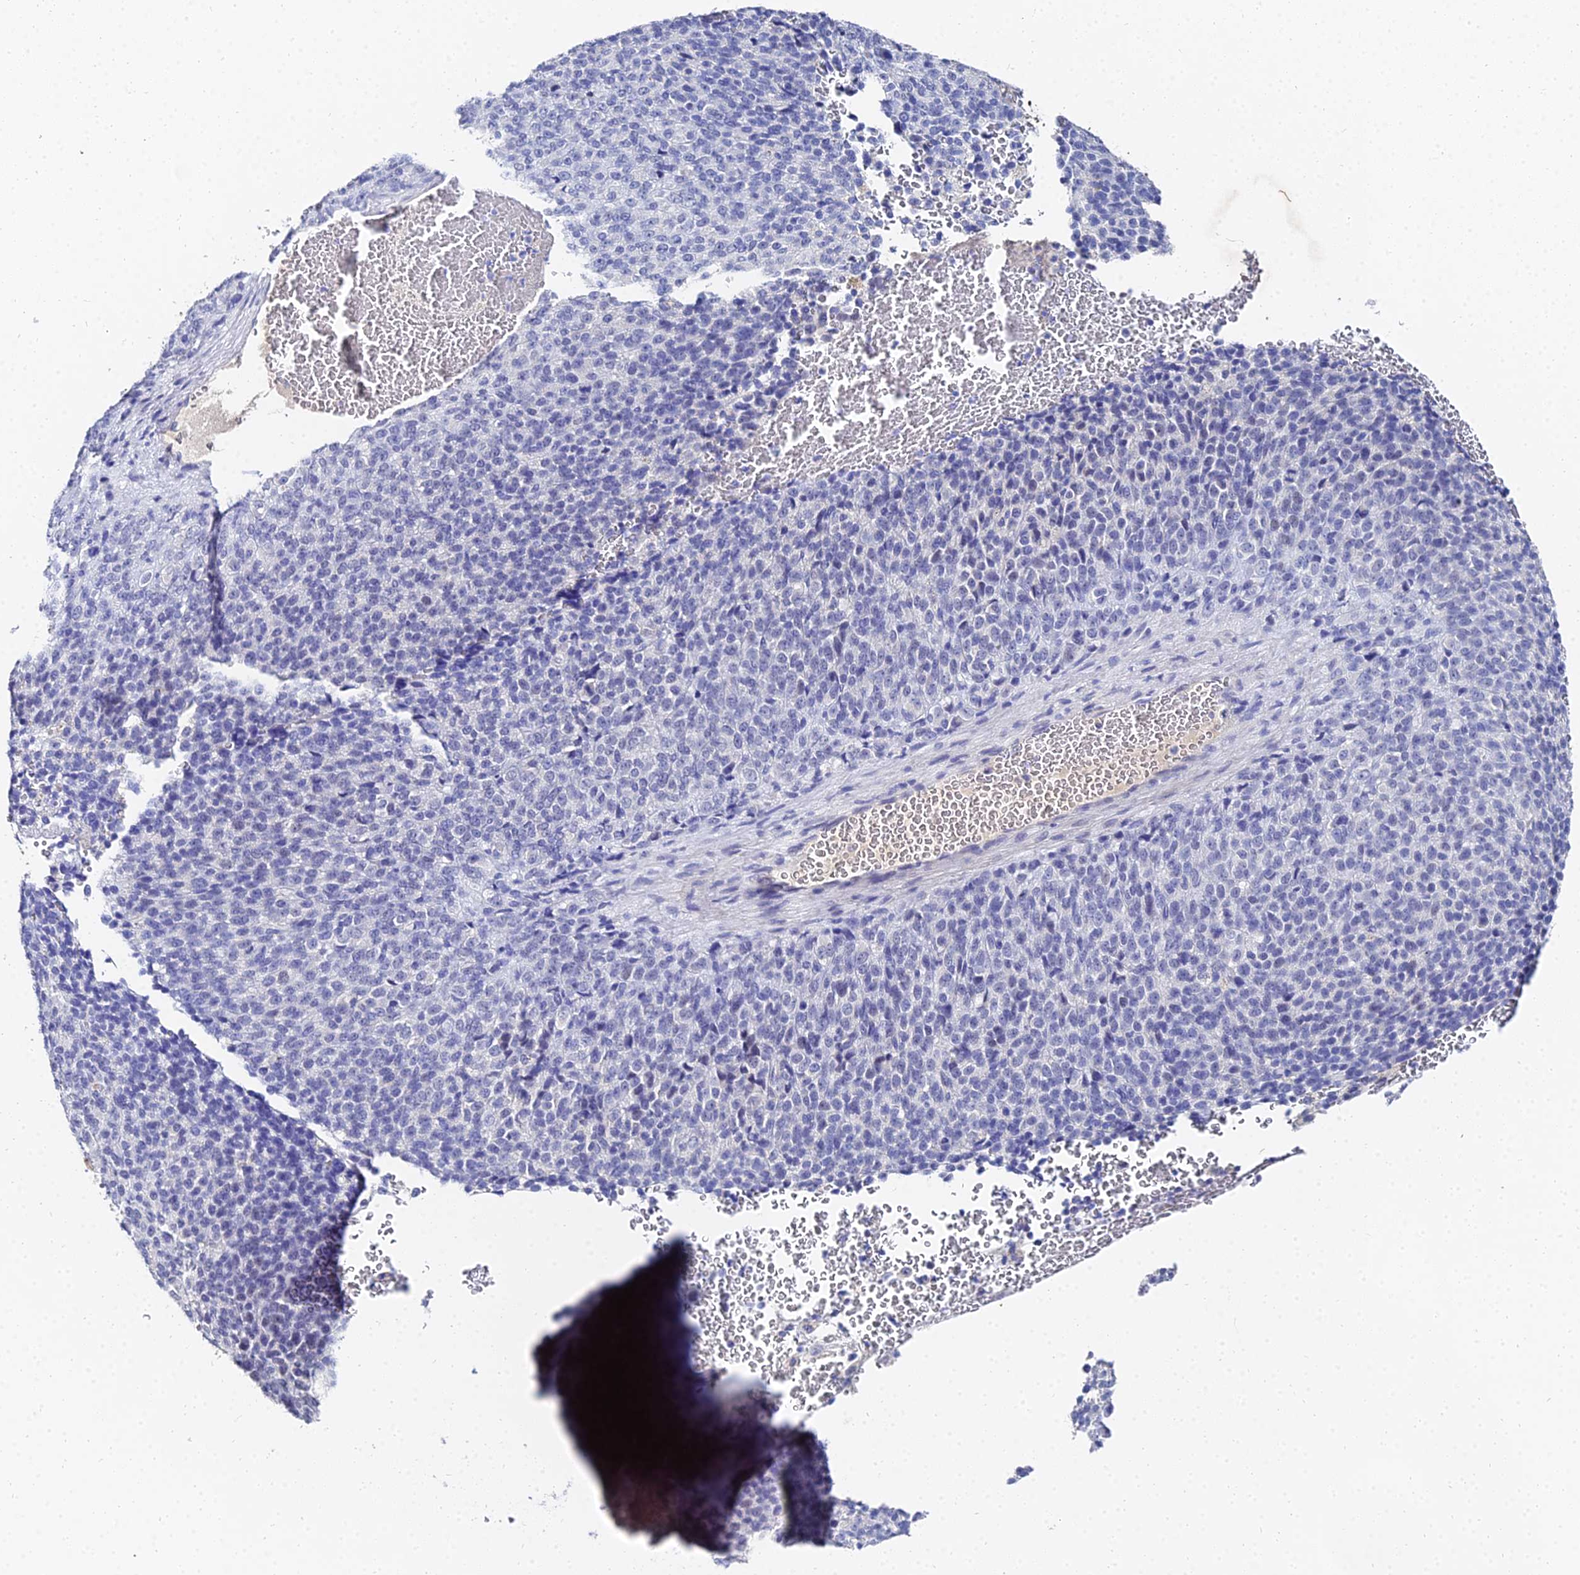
{"staining": {"intensity": "negative", "quantity": "none", "location": "none"}, "tissue": "melanoma", "cell_type": "Tumor cells", "image_type": "cancer", "snomed": [{"axis": "morphology", "description": "Malignant melanoma, Metastatic site"}, {"axis": "topography", "description": "Brain"}], "caption": "DAB immunohistochemical staining of human melanoma shows no significant expression in tumor cells.", "gene": "KRT17", "patient": {"sex": "female", "age": 56}}